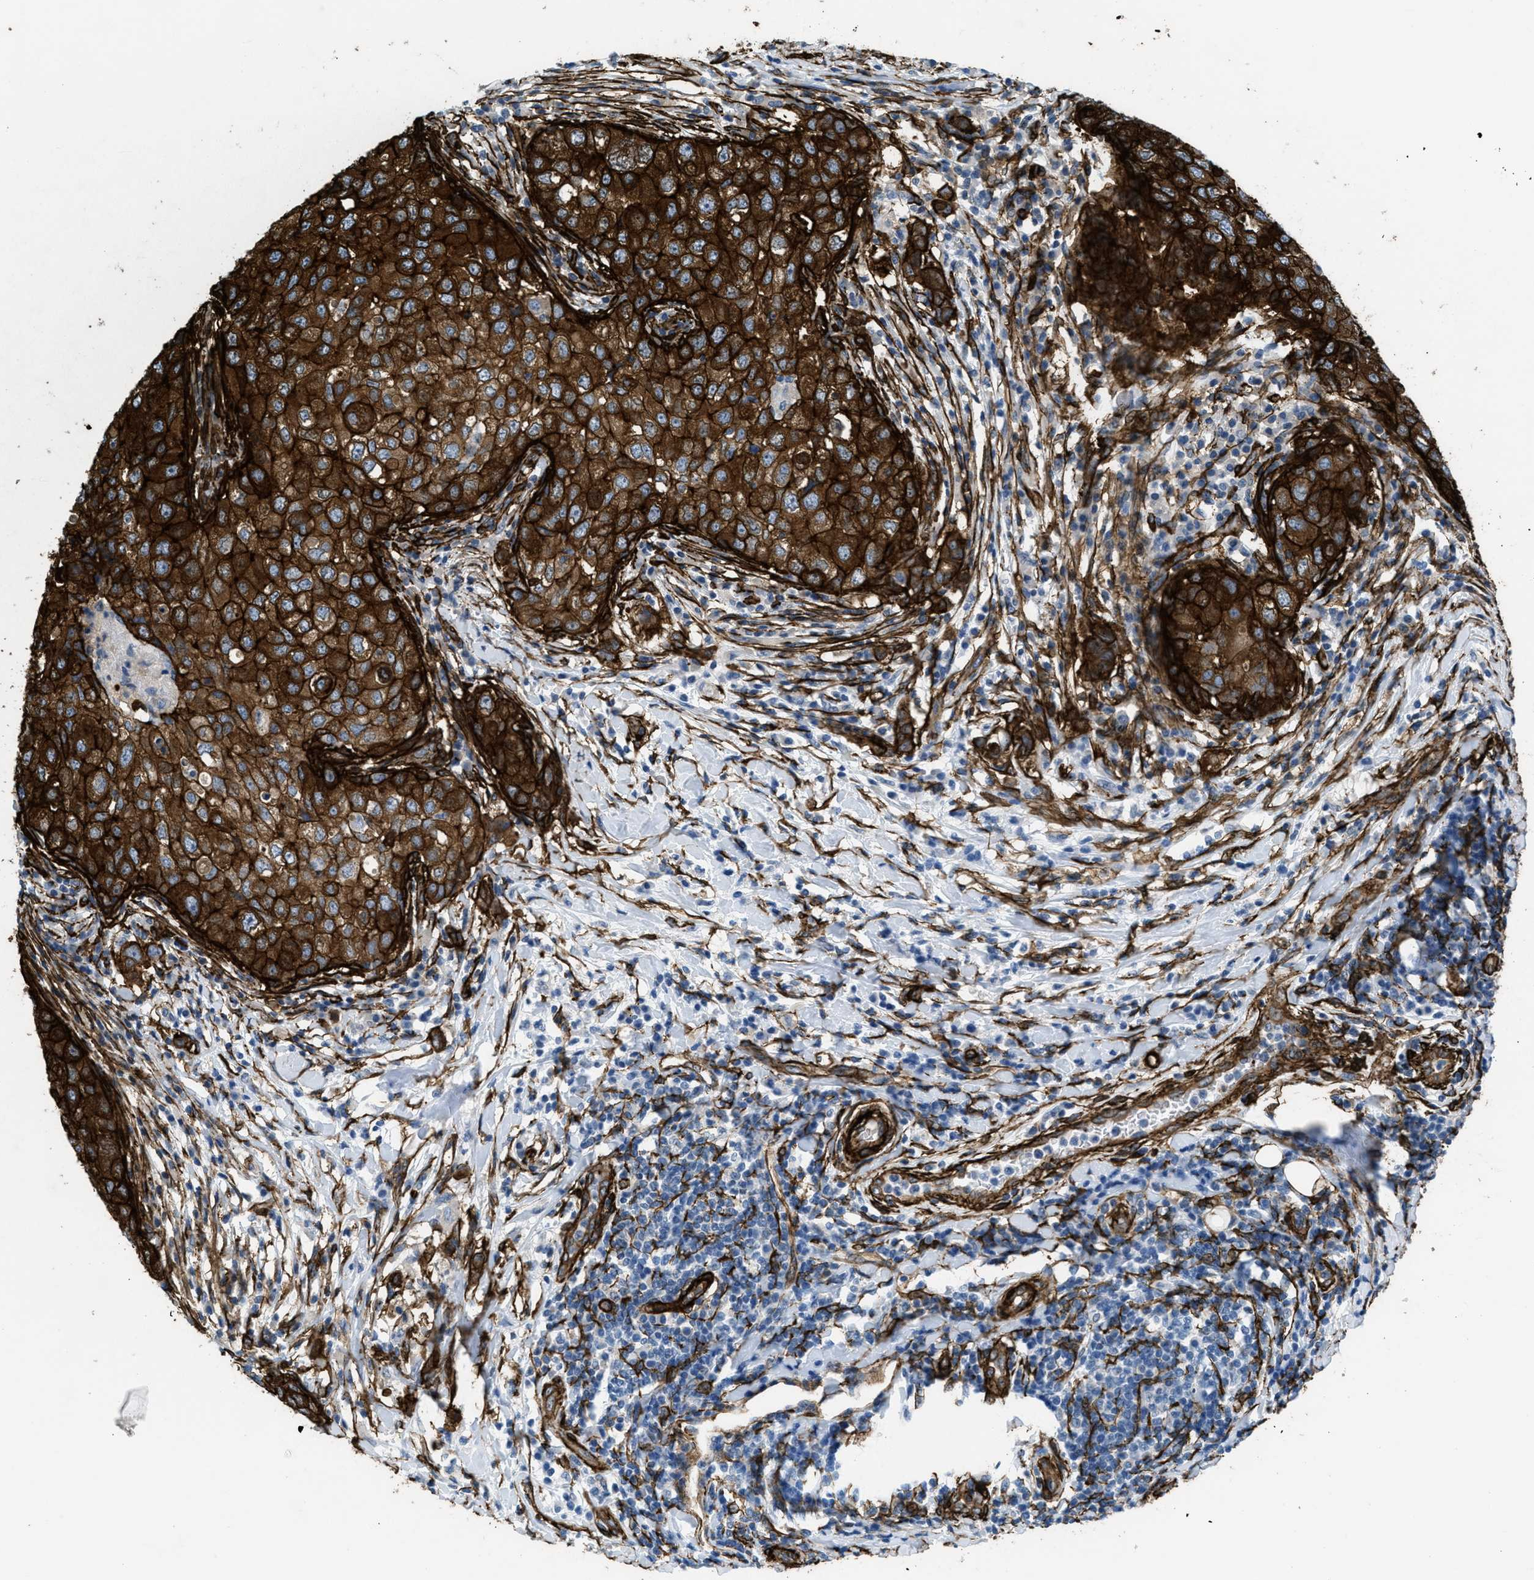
{"staining": {"intensity": "strong", "quantity": ">75%", "location": "cytoplasmic/membranous"}, "tissue": "breast cancer", "cell_type": "Tumor cells", "image_type": "cancer", "snomed": [{"axis": "morphology", "description": "Duct carcinoma"}, {"axis": "topography", "description": "Breast"}], "caption": "High-power microscopy captured an immunohistochemistry histopathology image of breast cancer (invasive ductal carcinoma), revealing strong cytoplasmic/membranous positivity in approximately >75% of tumor cells. (Brightfield microscopy of DAB IHC at high magnification).", "gene": "CALD1", "patient": {"sex": "female", "age": 27}}